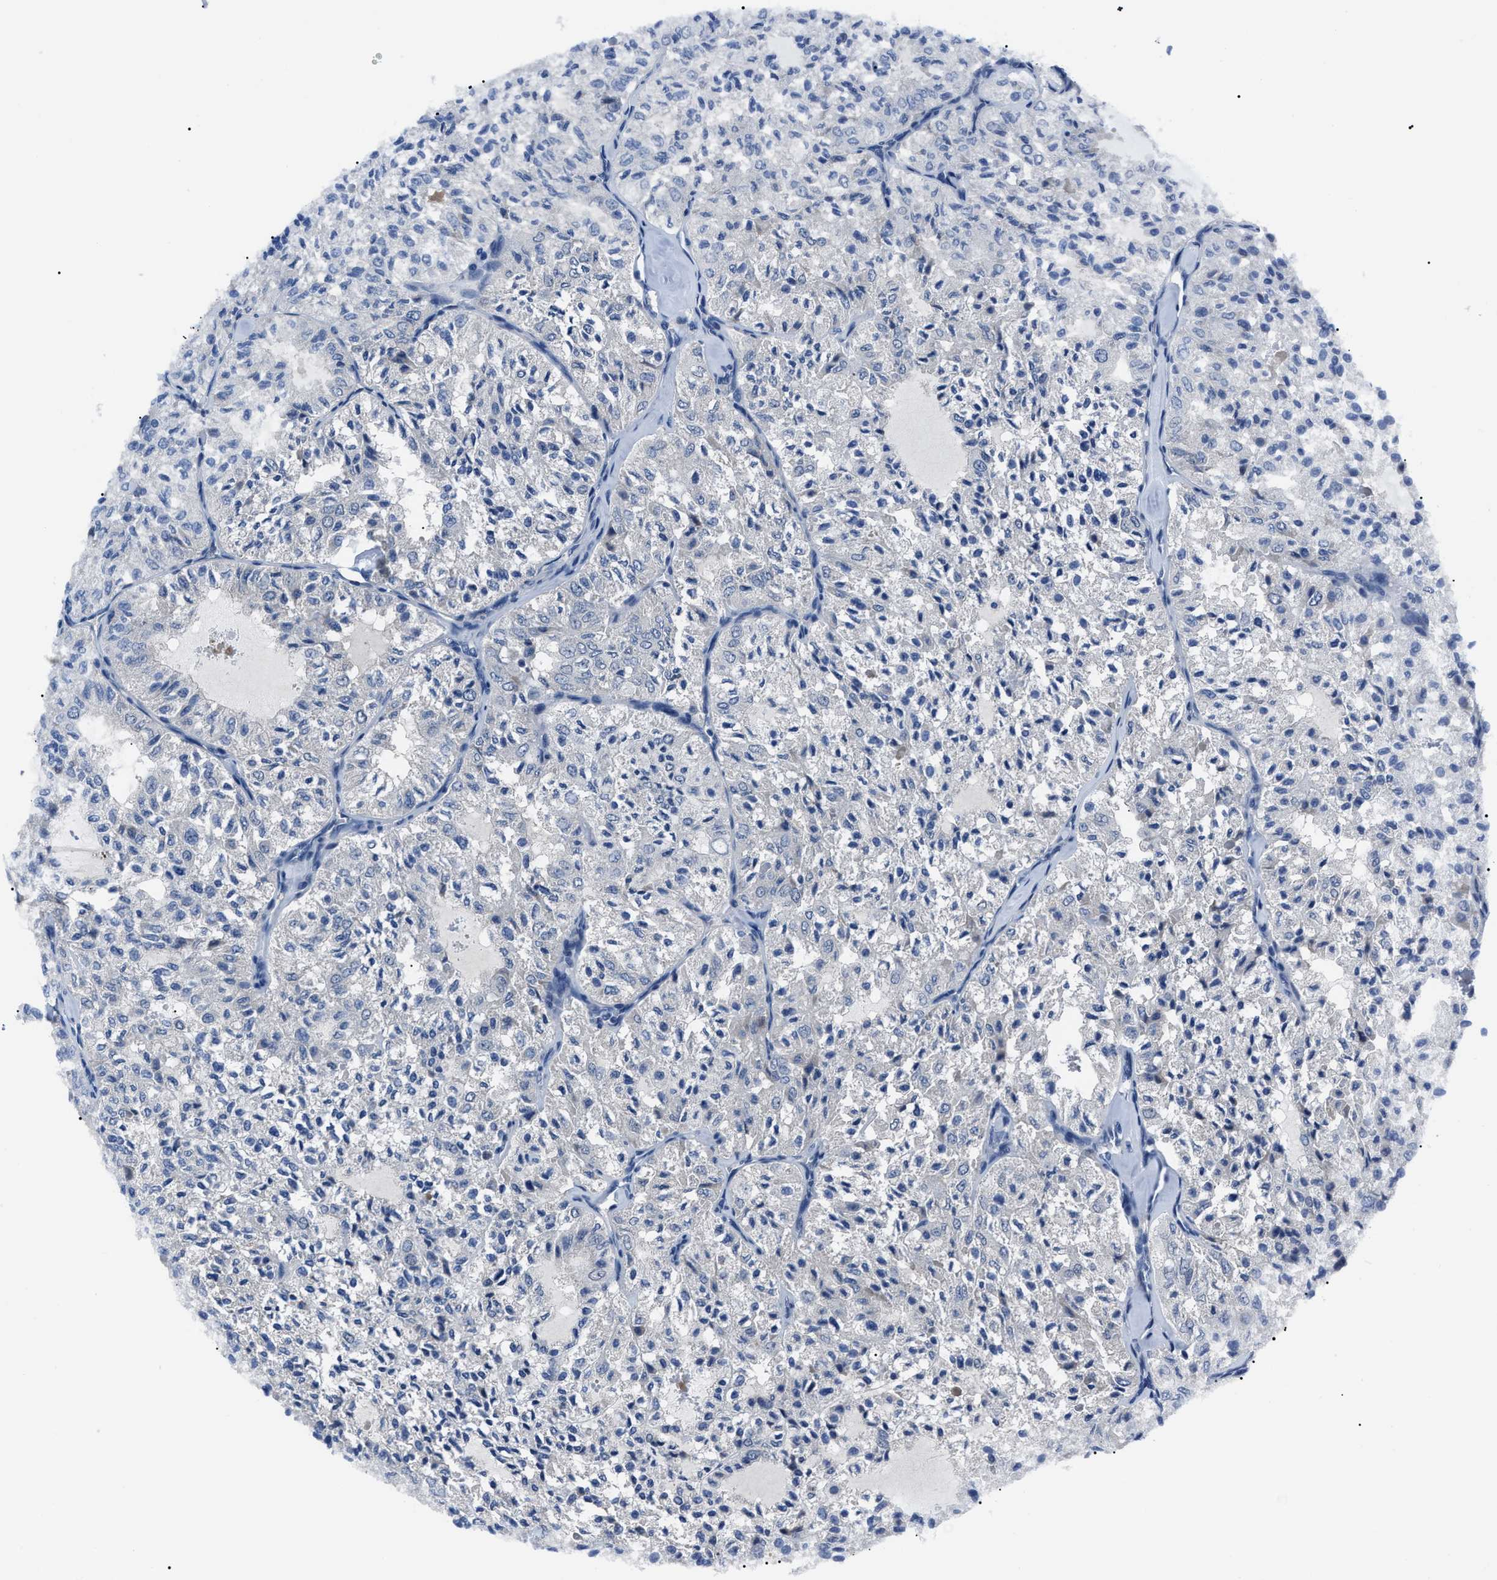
{"staining": {"intensity": "negative", "quantity": "none", "location": "none"}, "tissue": "thyroid cancer", "cell_type": "Tumor cells", "image_type": "cancer", "snomed": [{"axis": "morphology", "description": "Follicular adenoma carcinoma, NOS"}, {"axis": "topography", "description": "Thyroid gland"}], "caption": "A photomicrograph of human thyroid cancer is negative for staining in tumor cells.", "gene": "LRWD1", "patient": {"sex": "male", "age": 75}}